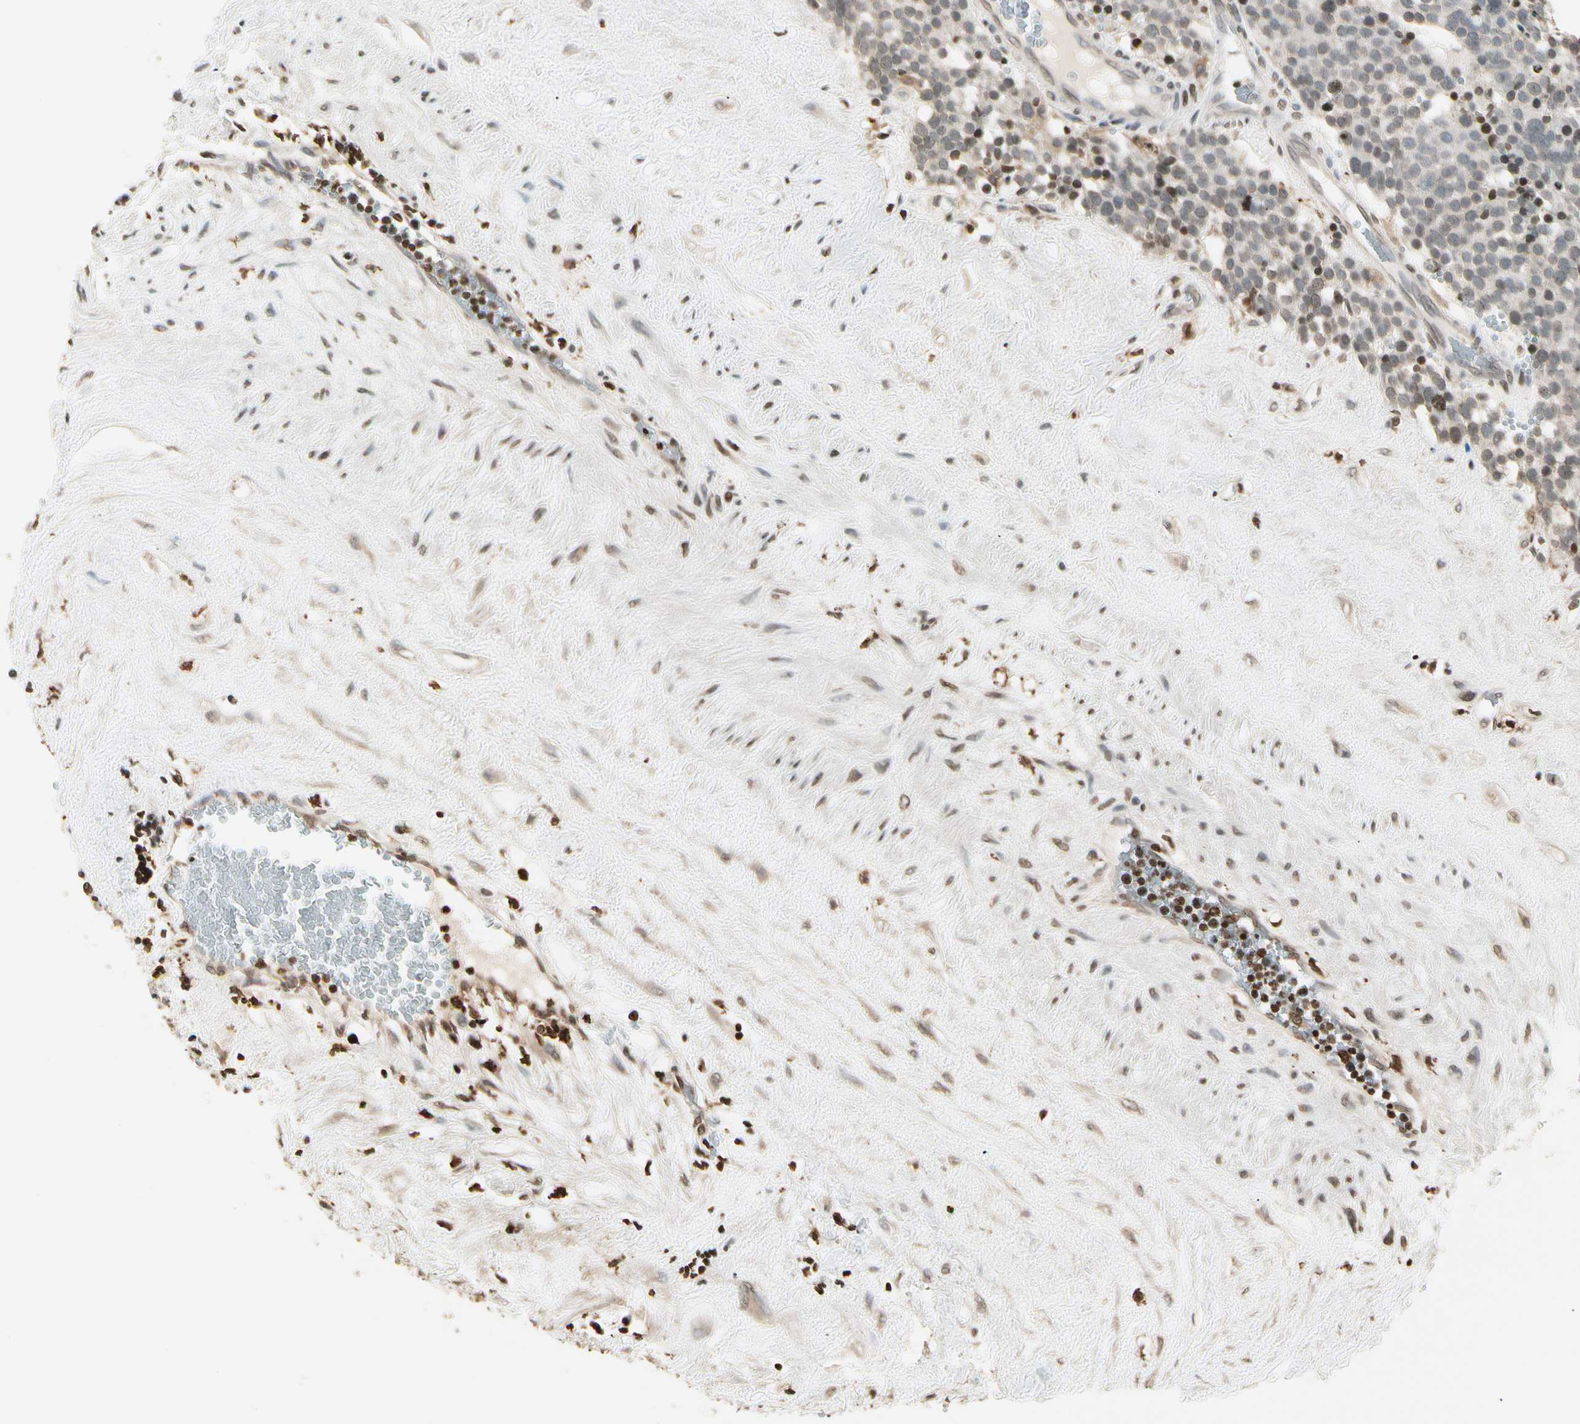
{"staining": {"intensity": "weak", "quantity": "25%-75%", "location": "nuclear"}, "tissue": "testis cancer", "cell_type": "Tumor cells", "image_type": "cancer", "snomed": [{"axis": "morphology", "description": "Seminoma, NOS"}, {"axis": "topography", "description": "Testis"}], "caption": "The histopathology image shows a brown stain indicating the presence of a protein in the nuclear of tumor cells in seminoma (testis).", "gene": "FER", "patient": {"sex": "male", "age": 71}}